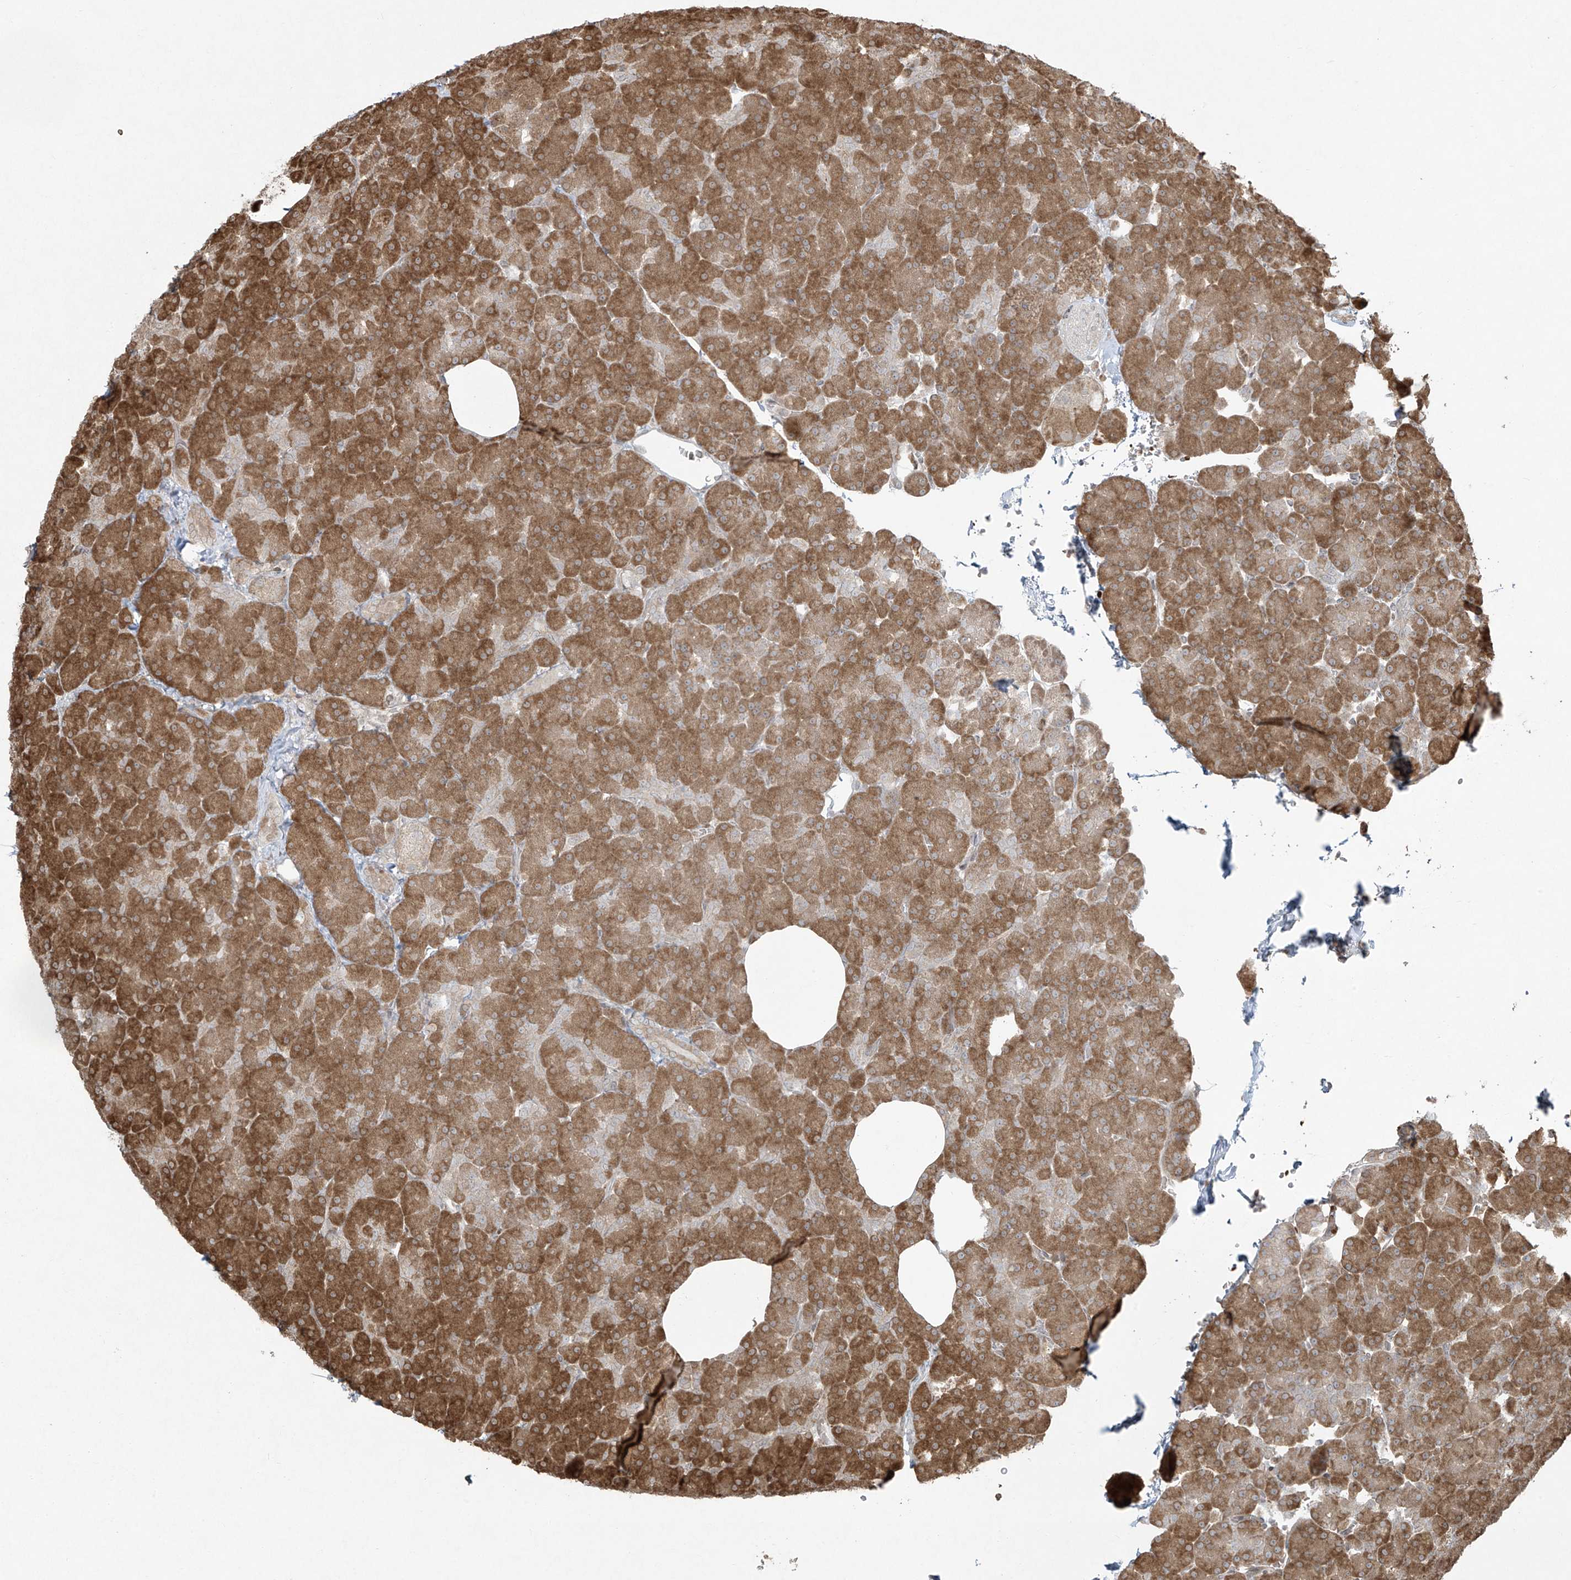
{"staining": {"intensity": "moderate", "quantity": ">75%", "location": "cytoplasmic/membranous"}, "tissue": "pancreas", "cell_type": "Exocrine glandular cells", "image_type": "normal", "snomed": [{"axis": "morphology", "description": "Normal tissue, NOS"}, {"axis": "morphology", "description": "Carcinoid, malignant, NOS"}, {"axis": "topography", "description": "Pancreas"}], "caption": "About >75% of exocrine glandular cells in normal human pancreas exhibit moderate cytoplasmic/membranous protein expression as visualized by brown immunohistochemical staining.", "gene": "TTC22", "patient": {"sex": "female", "age": 35}}